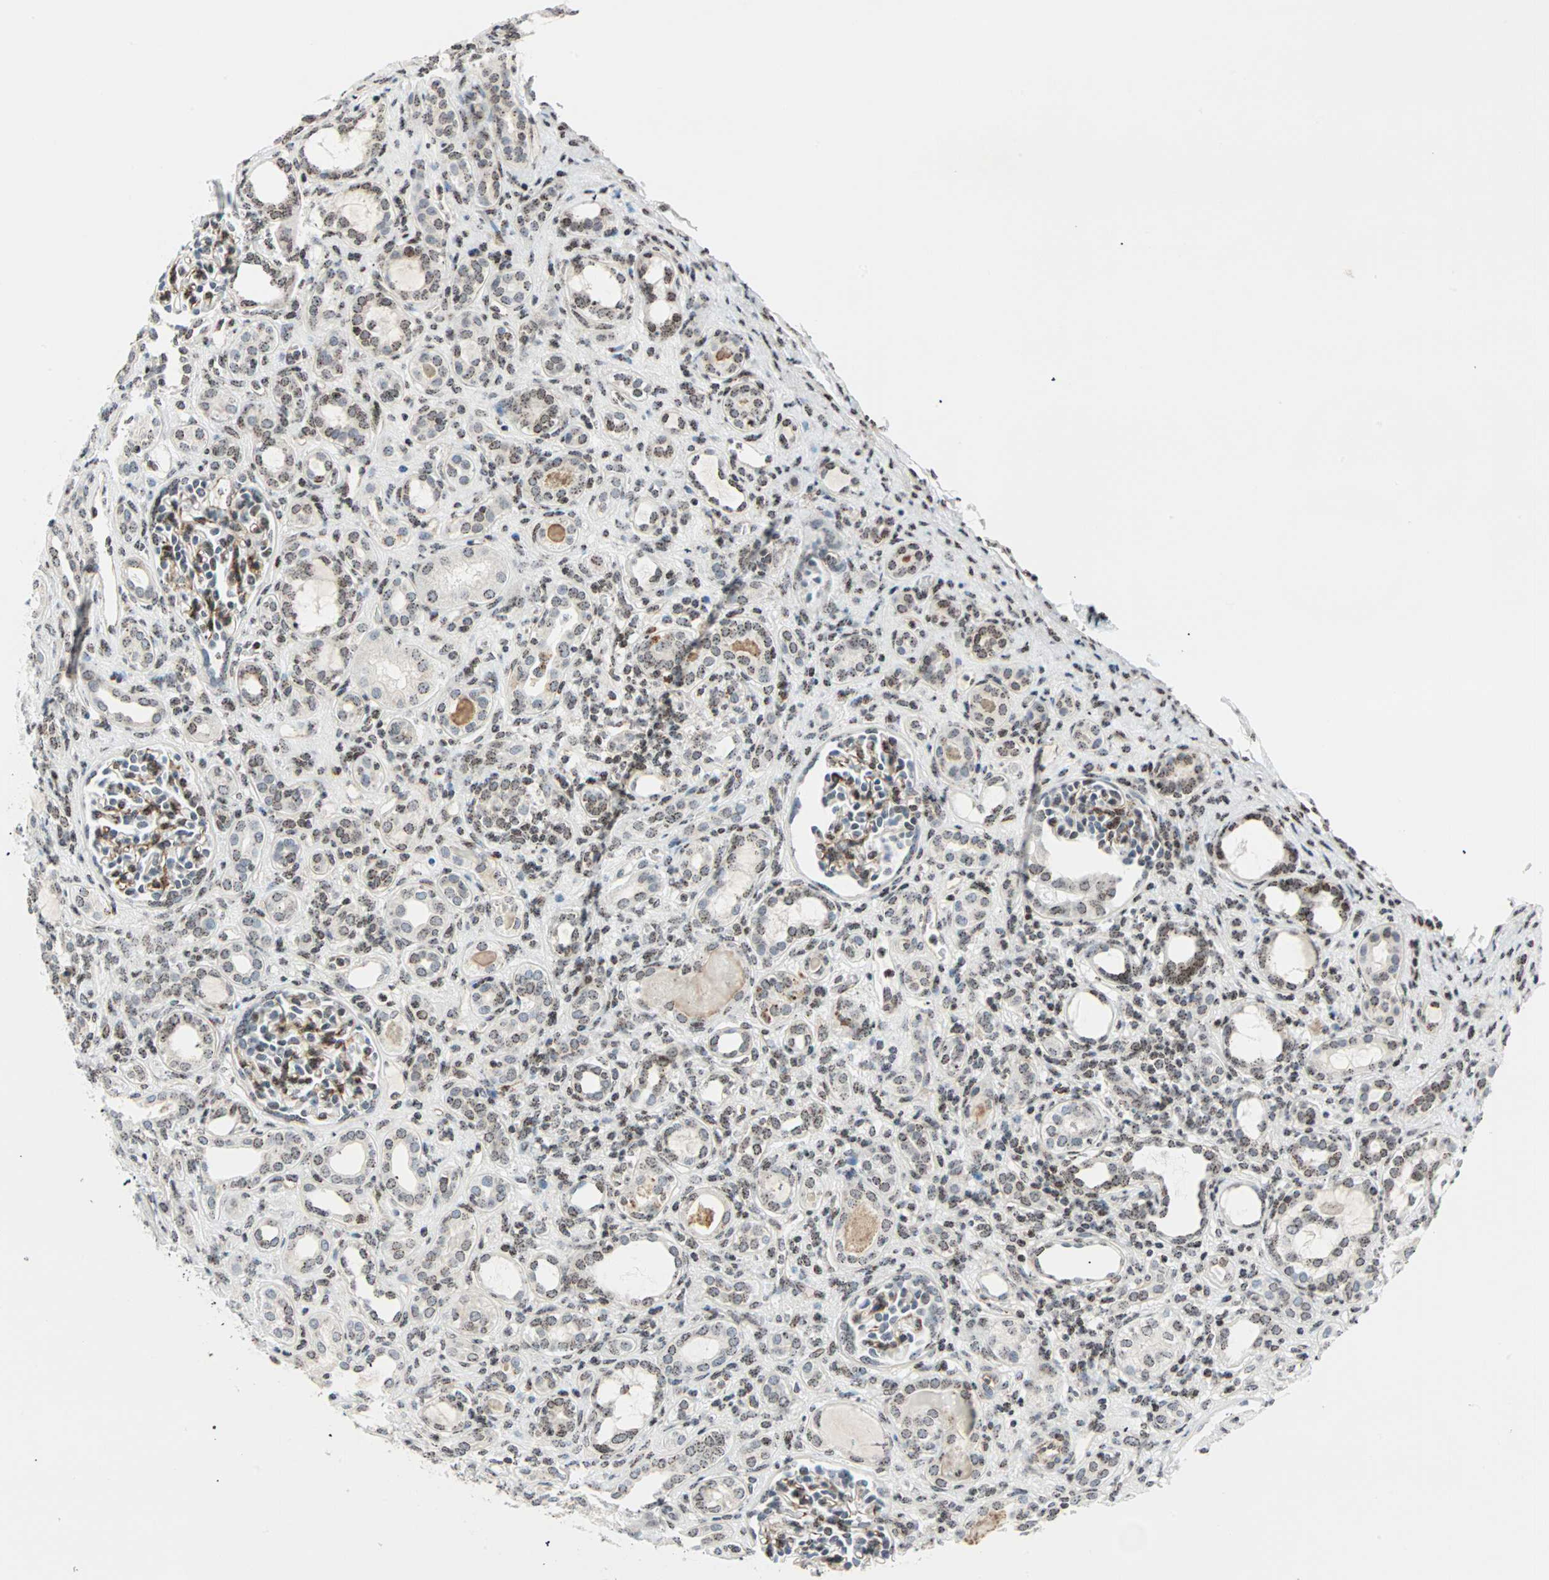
{"staining": {"intensity": "weak", "quantity": "25%-75%", "location": "nuclear"}, "tissue": "kidney", "cell_type": "Cells in glomeruli", "image_type": "normal", "snomed": [{"axis": "morphology", "description": "Normal tissue, NOS"}, {"axis": "topography", "description": "Kidney"}], "caption": "This is a photomicrograph of IHC staining of benign kidney, which shows weak staining in the nuclear of cells in glomeruli.", "gene": "CENPA", "patient": {"sex": "male", "age": 7}}